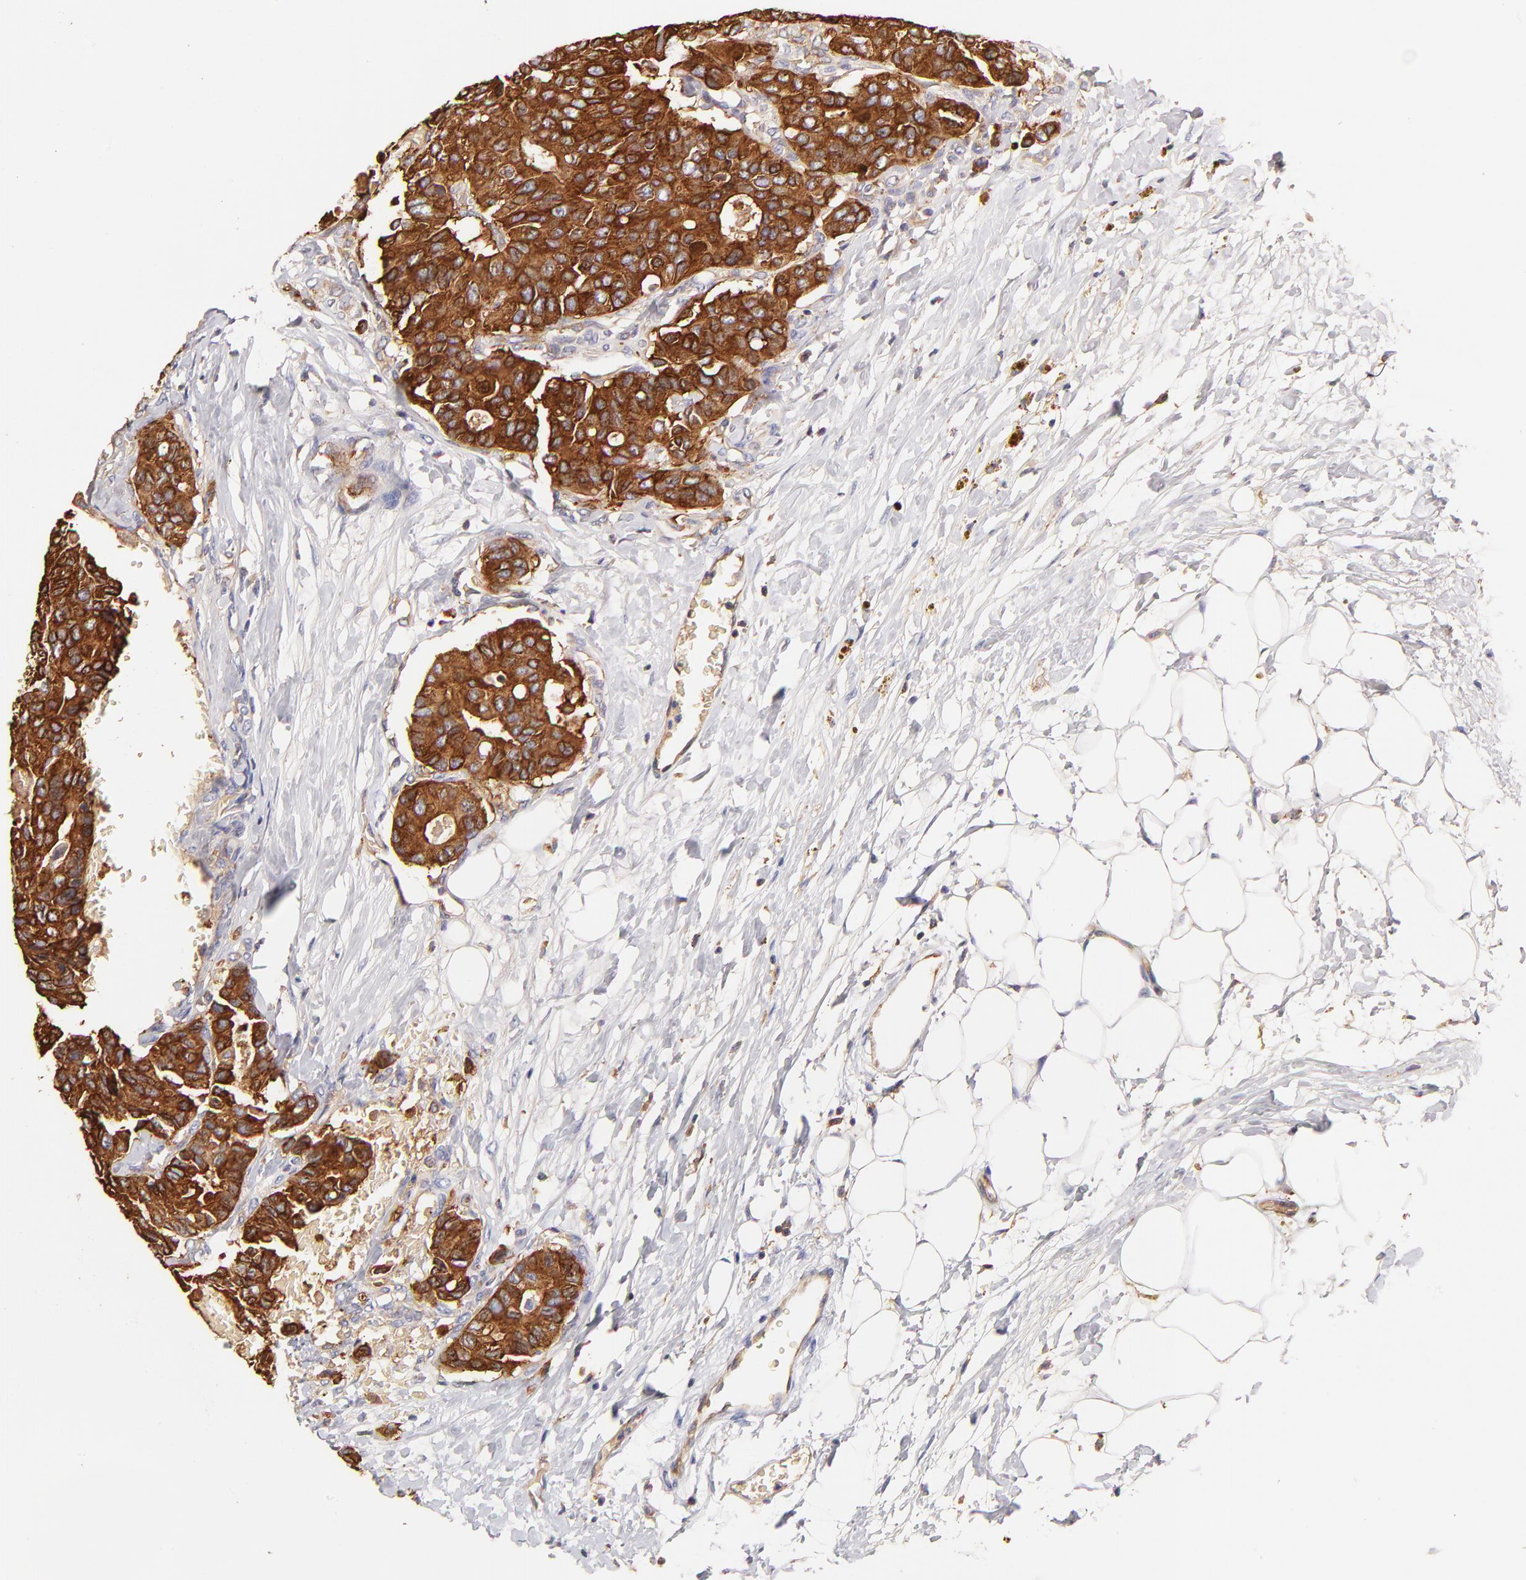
{"staining": {"intensity": "strong", "quantity": ">75%", "location": "cytoplasmic/membranous"}, "tissue": "breast cancer", "cell_type": "Tumor cells", "image_type": "cancer", "snomed": [{"axis": "morphology", "description": "Duct carcinoma"}, {"axis": "topography", "description": "Breast"}], "caption": "This is an image of immunohistochemistry staining of breast cancer, which shows strong expression in the cytoplasmic/membranous of tumor cells.", "gene": "CD2AP", "patient": {"sex": "female", "age": 69}}